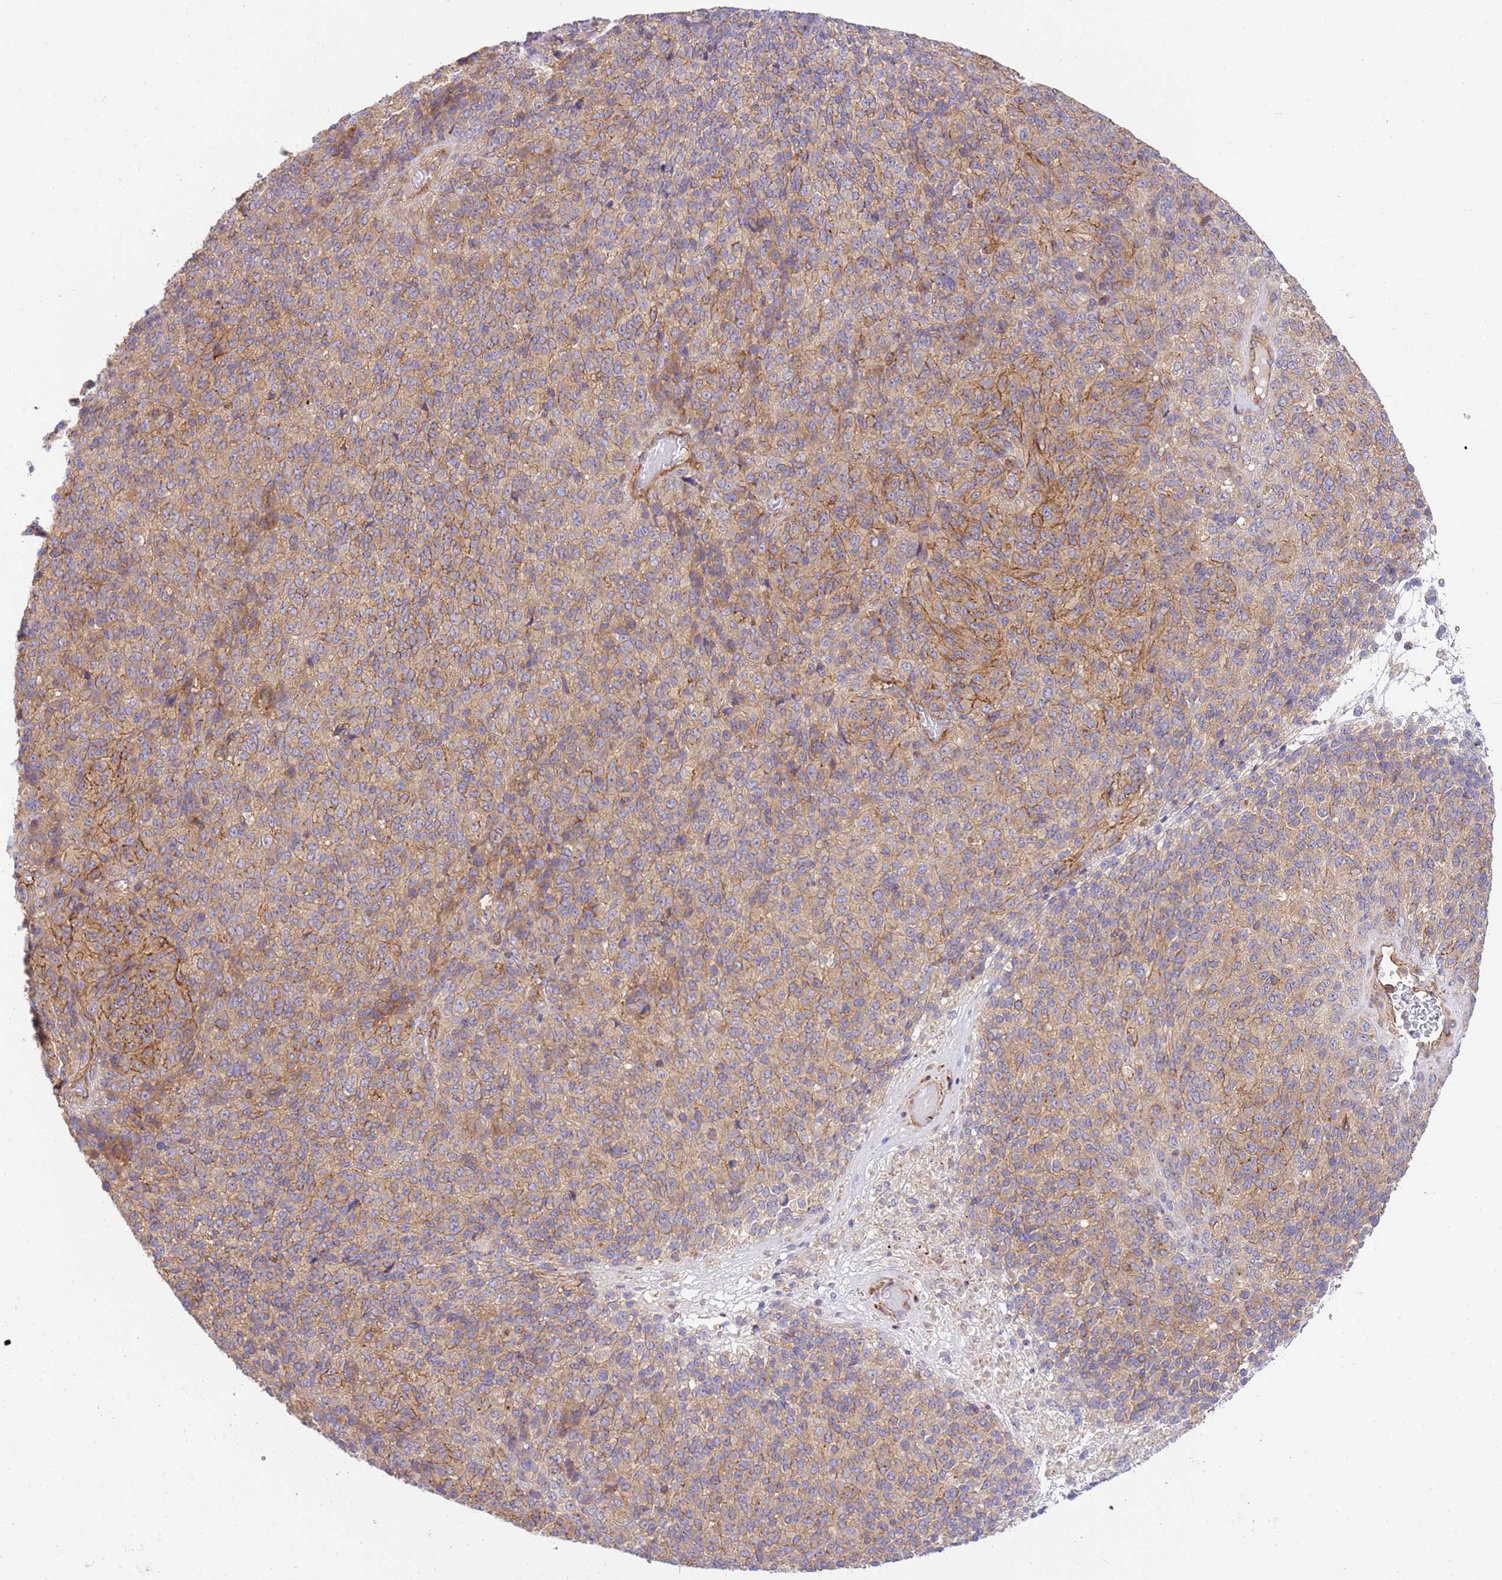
{"staining": {"intensity": "weak", "quantity": "25%-75%", "location": "cytoplasmic/membranous"}, "tissue": "melanoma", "cell_type": "Tumor cells", "image_type": "cancer", "snomed": [{"axis": "morphology", "description": "Malignant melanoma, Metastatic site"}, {"axis": "topography", "description": "Brain"}], "caption": "Melanoma tissue exhibits weak cytoplasmic/membranous staining in about 25%-75% of tumor cells", "gene": "EFCAB8", "patient": {"sex": "female", "age": 56}}